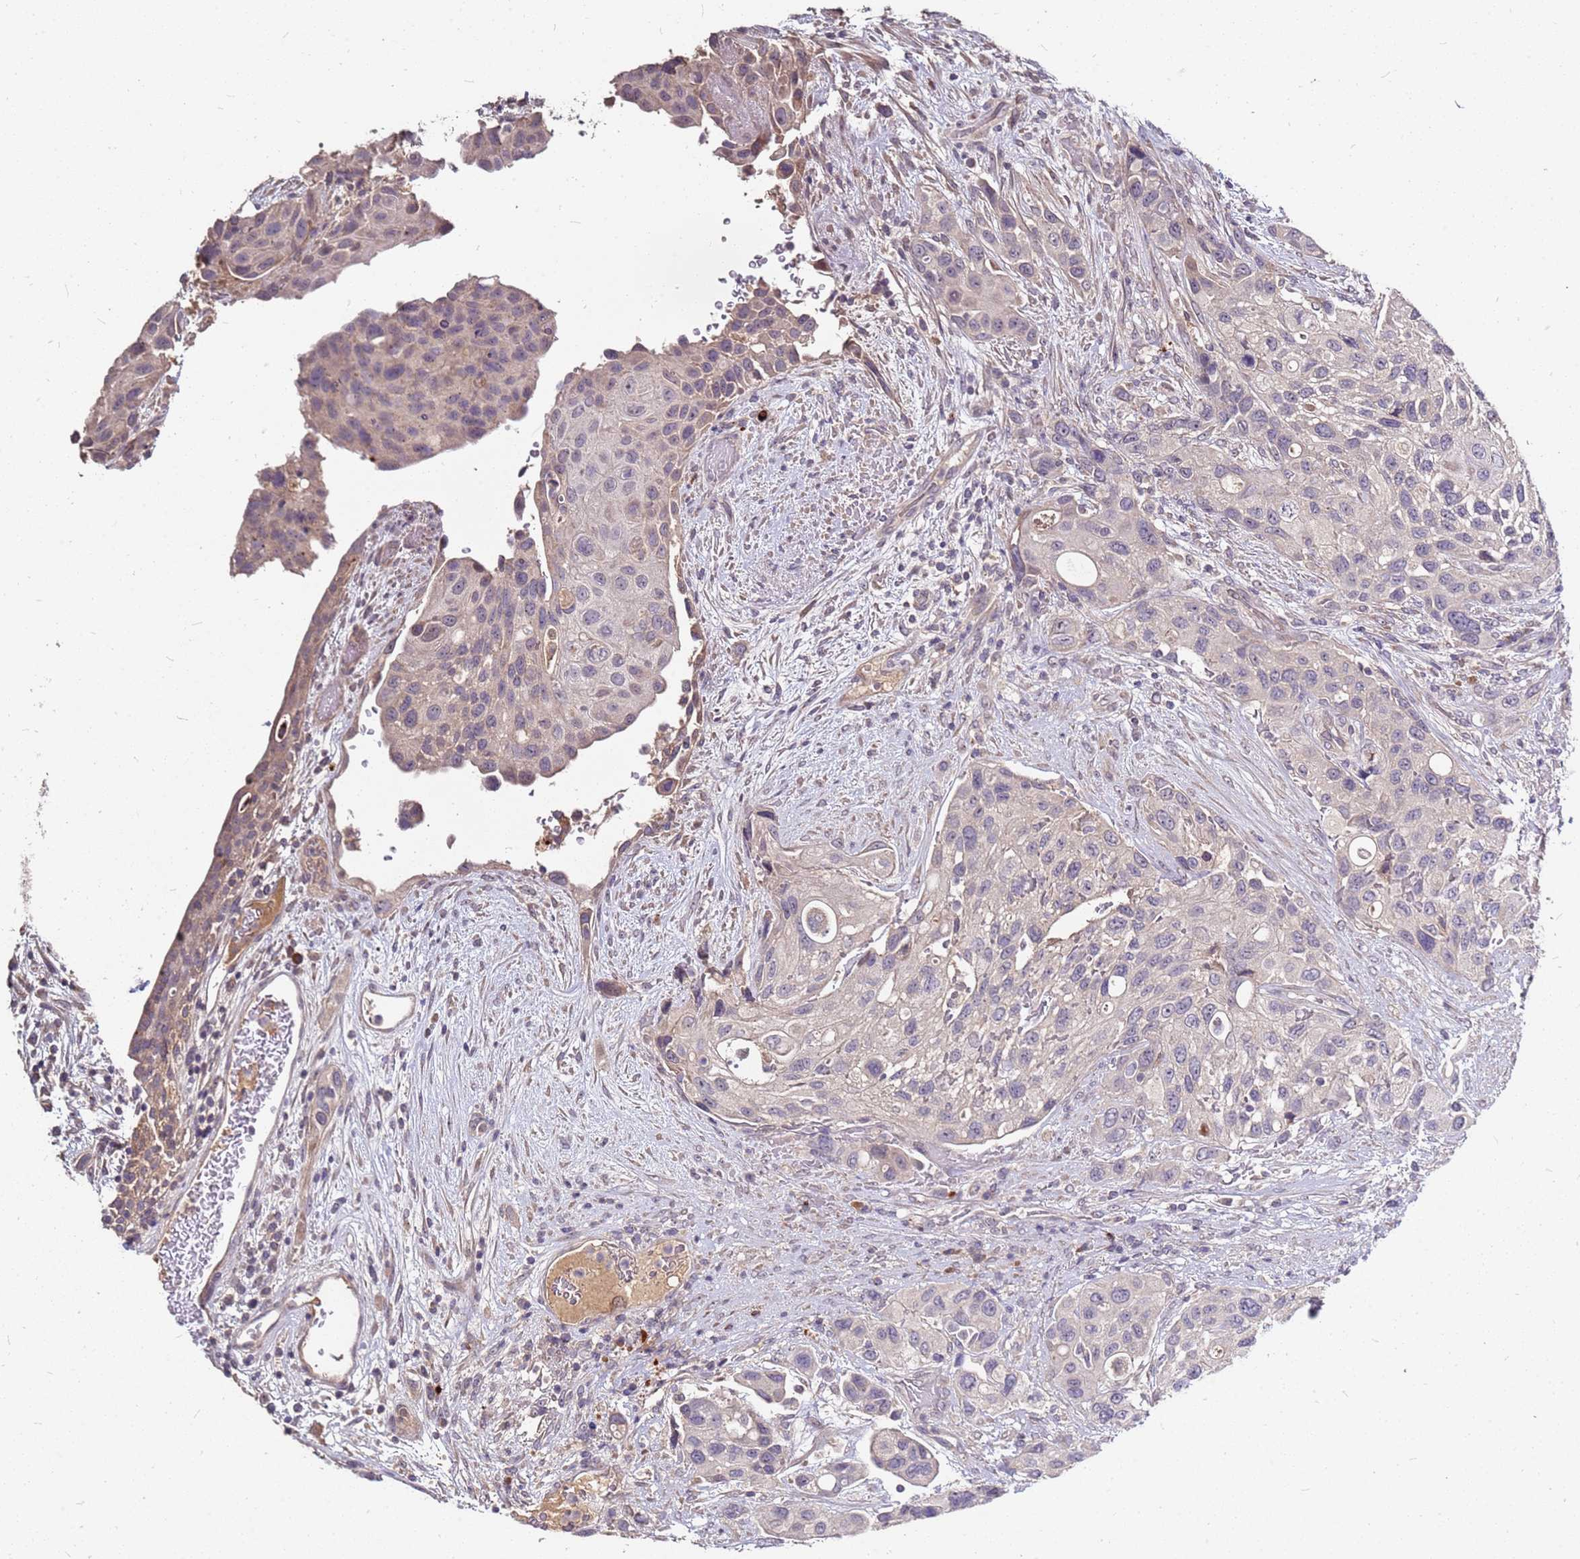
{"staining": {"intensity": "weak", "quantity": "<25%", "location": "cytoplasmic/membranous"}, "tissue": "urothelial cancer", "cell_type": "Tumor cells", "image_type": "cancer", "snomed": [{"axis": "morphology", "description": "Normal tissue, NOS"}, {"axis": "morphology", "description": "Urothelial carcinoma, High grade"}, {"axis": "topography", "description": "Vascular tissue"}, {"axis": "topography", "description": "Urinary bladder"}], "caption": "IHC image of high-grade urothelial carcinoma stained for a protein (brown), which exhibits no positivity in tumor cells.", "gene": "DCDC2C", "patient": {"sex": "female", "age": 56}}